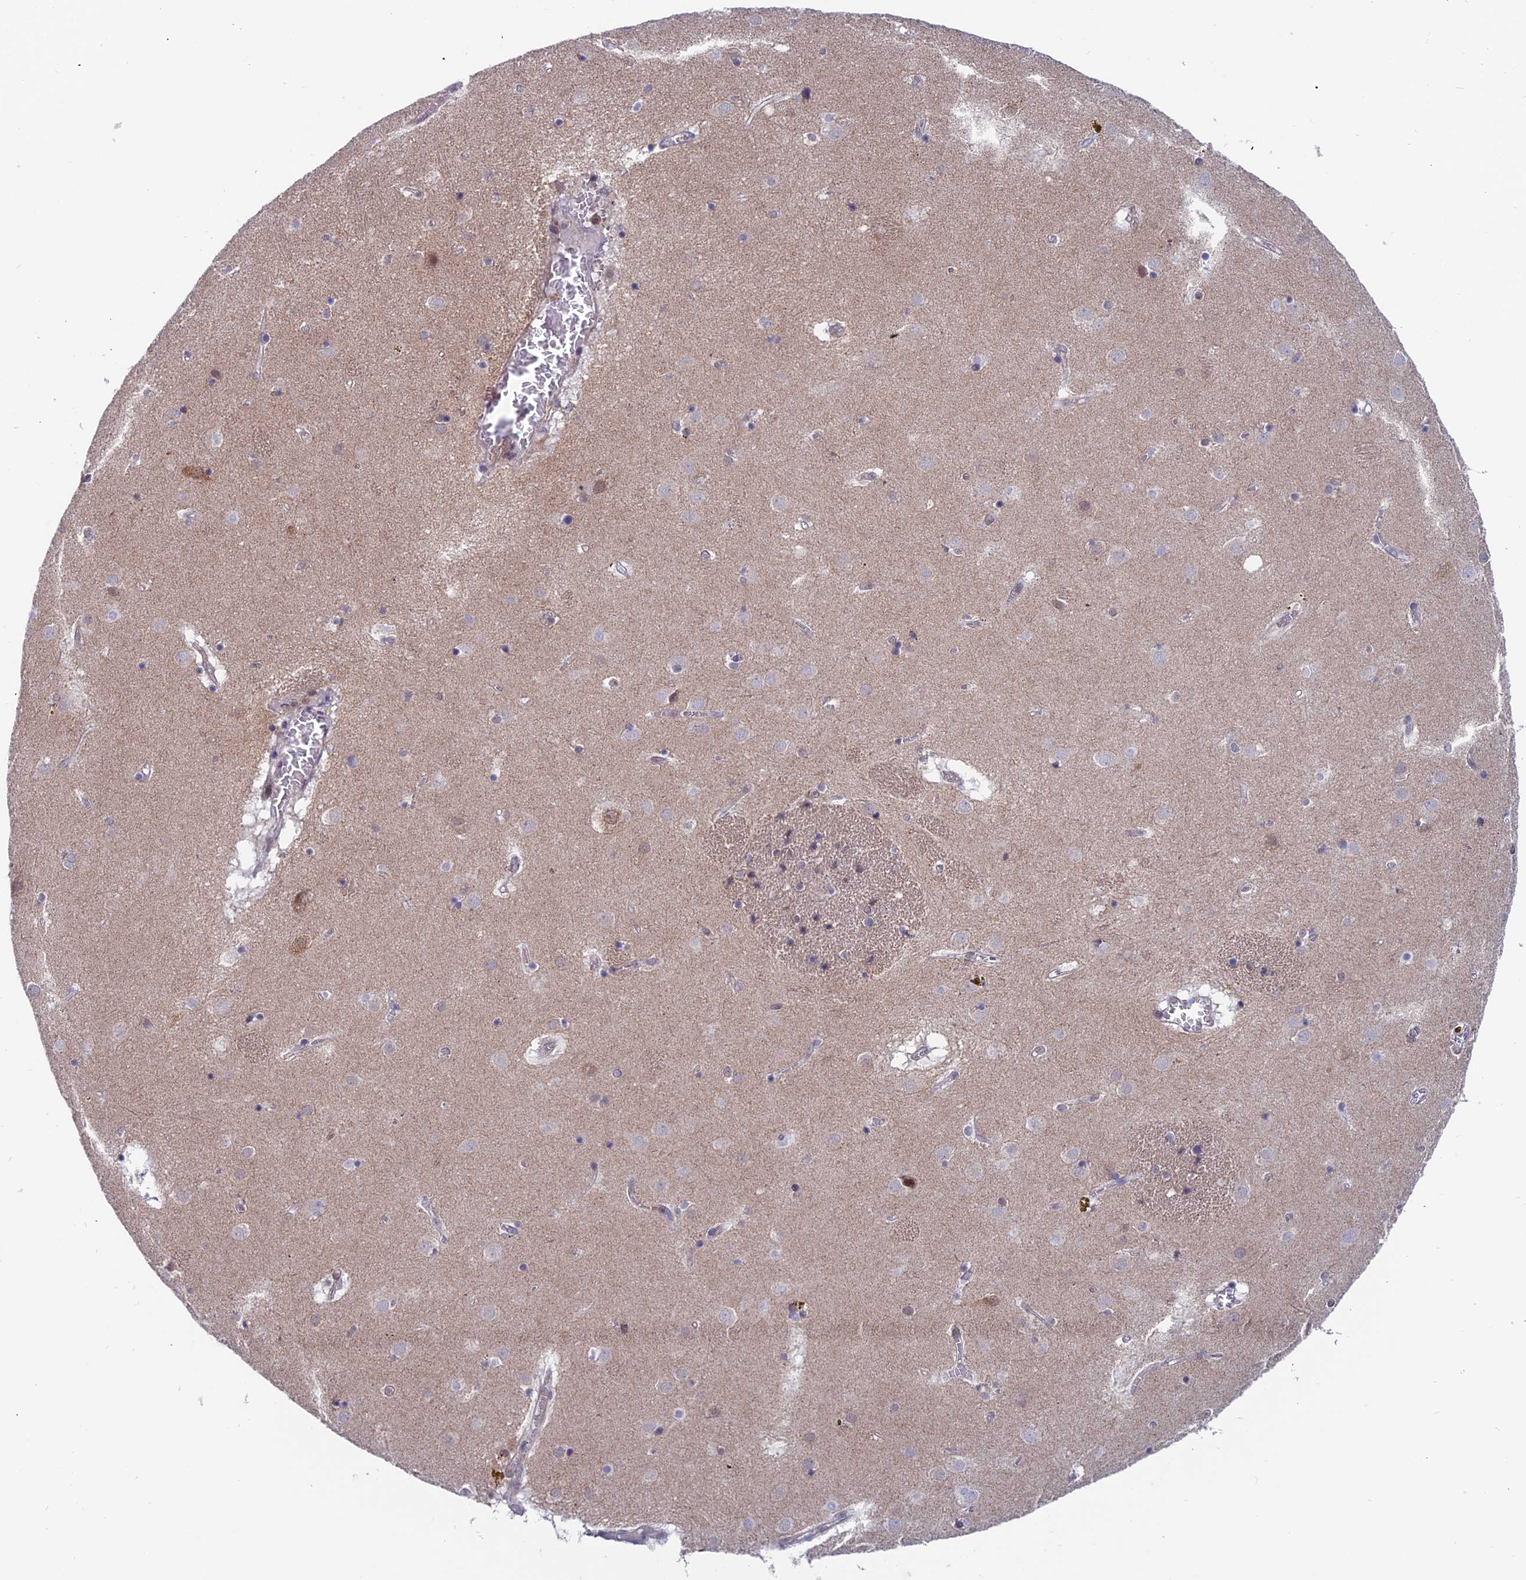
{"staining": {"intensity": "moderate", "quantity": "<25%", "location": "cytoplasmic/membranous"}, "tissue": "caudate", "cell_type": "Glial cells", "image_type": "normal", "snomed": [{"axis": "morphology", "description": "Normal tissue, NOS"}, {"axis": "topography", "description": "Lateral ventricle wall"}], "caption": "Protein analysis of benign caudate demonstrates moderate cytoplasmic/membranous positivity in about <25% of glial cells. (DAB IHC, brown staining for protein, blue staining for nuclei).", "gene": "IGBP1", "patient": {"sex": "male", "age": 70}}